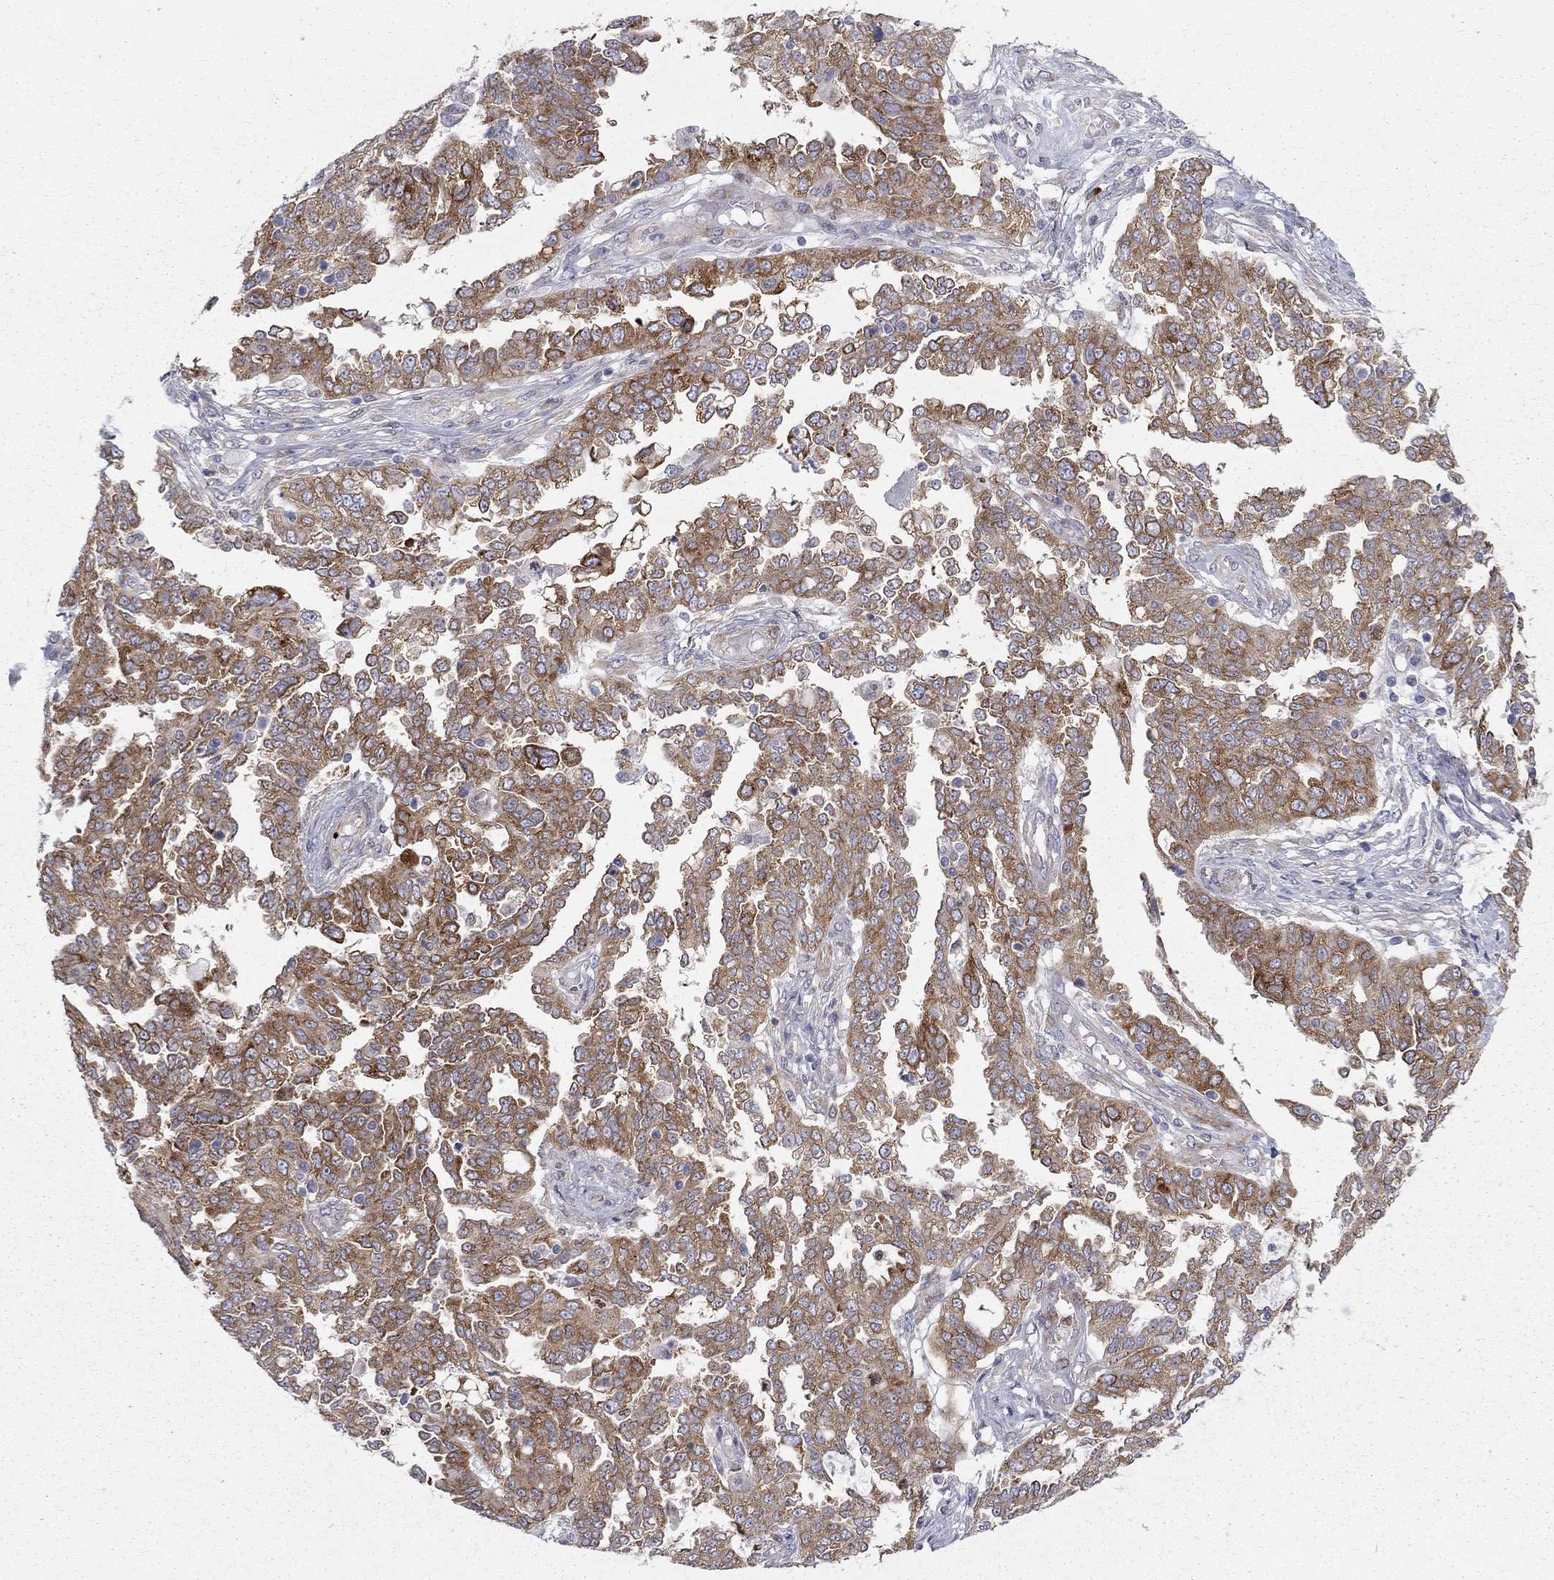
{"staining": {"intensity": "strong", "quantity": ">75%", "location": "cytoplasmic/membranous"}, "tissue": "ovarian cancer", "cell_type": "Tumor cells", "image_type": "cancer", "snomed": [{"axis": "morphology", "description": "Cystadenocarcinoma, serous, NOS"}, {"axis": "topography", "description": "Ovary"}], "caption": "Immunohistochemistry image of neoplastic tissue: ovarian cancer stained using immunohistochemistry shows high levels of strong protein expression localized specifically in the cytoplasmic/membranous of tumor cells, appearing as a cytoplasmic/membranous brown color.", "gene": "PABPC4", "patient": {"sex": "female", "age": 67}}